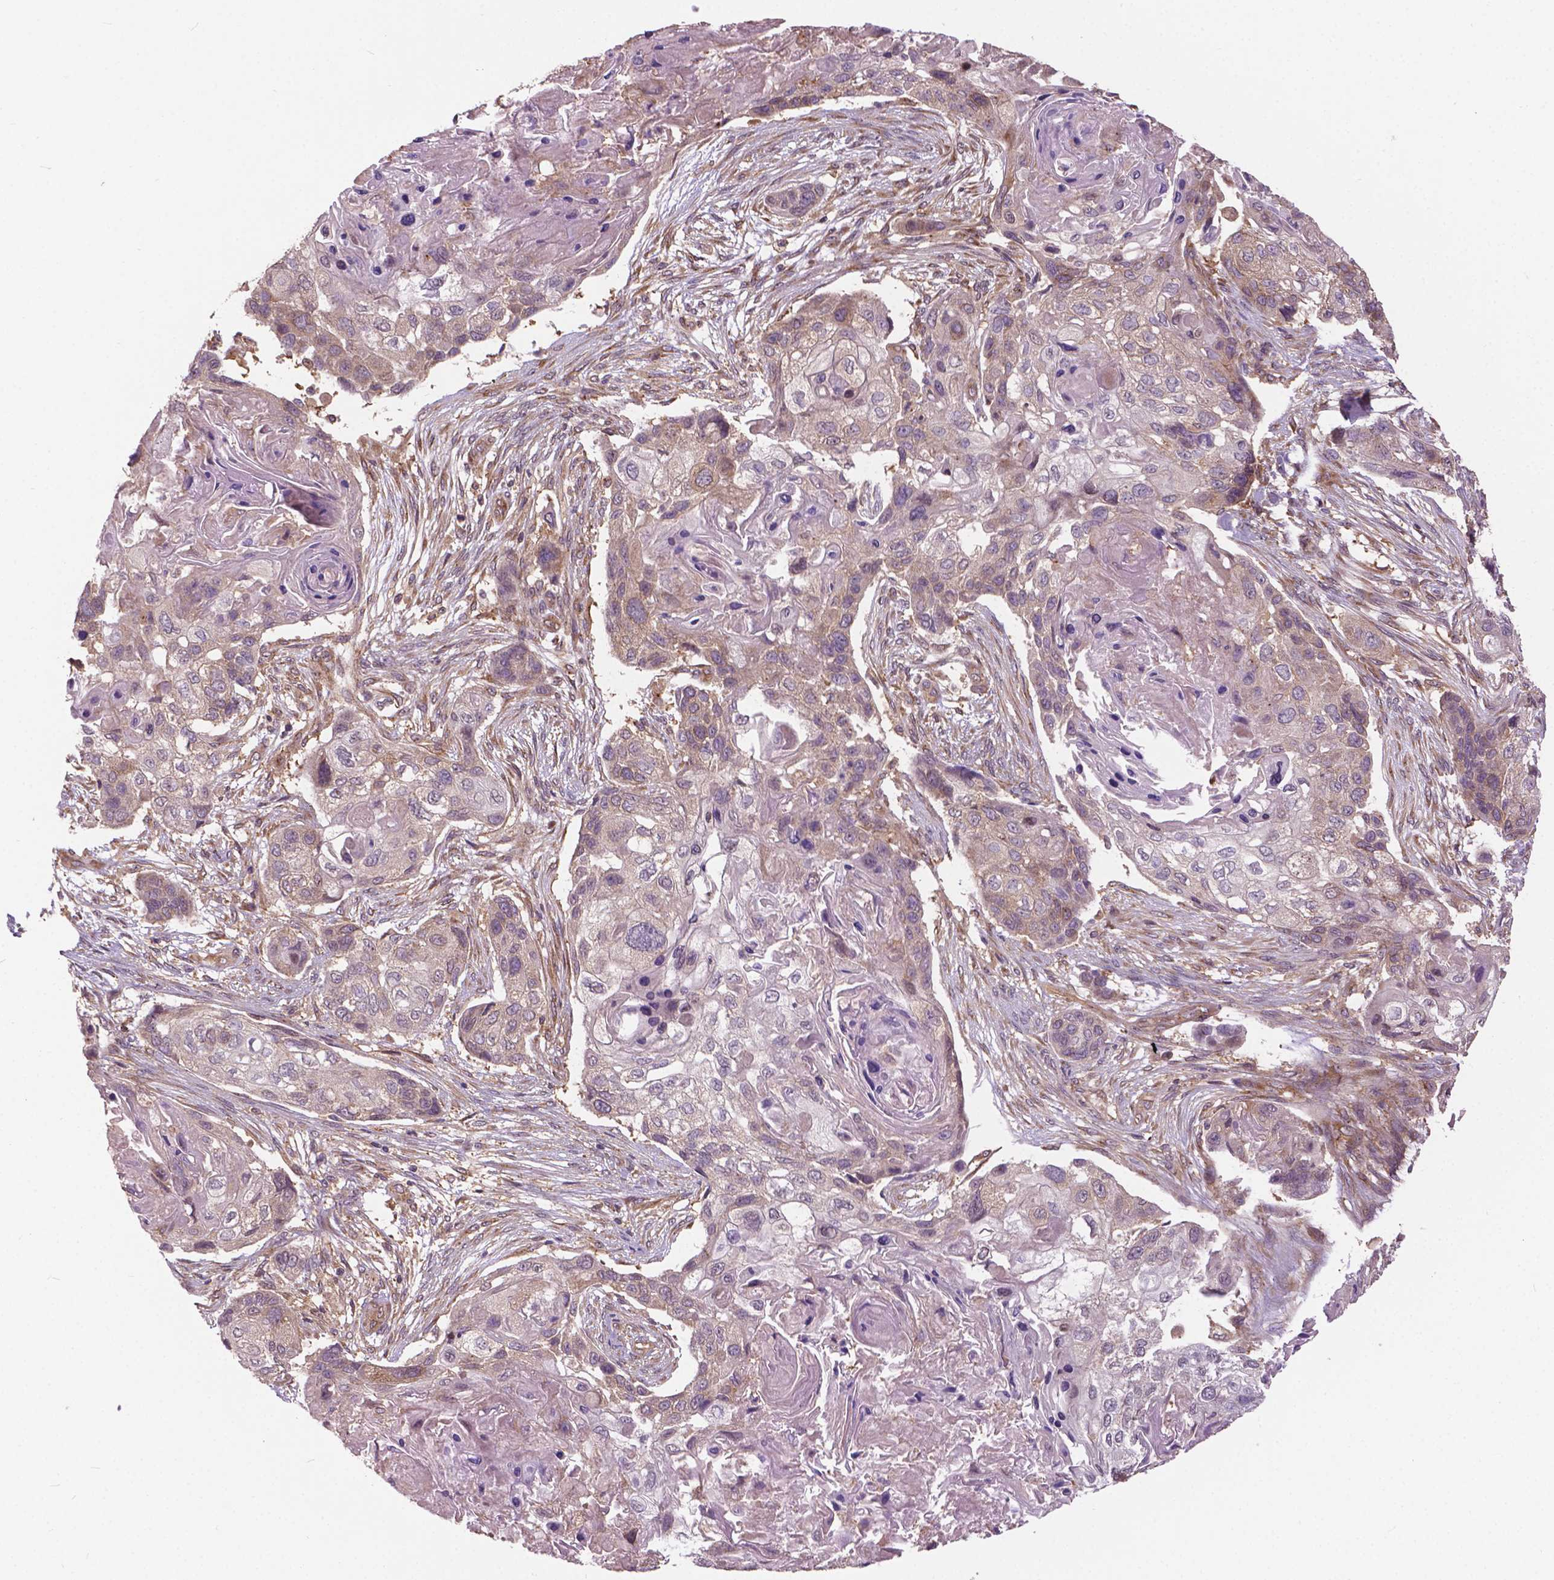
{"staining": {"intensity": "weak", "quantity": "25%-75%", "location": "cytoplasmic/membranous"}, "tissue": "lung cancer", "cell_type": "Tumor cells", "image_type": "cancer", "snomed": [{"axis": "morphology", "description": "Squamous cell carcinoma, NOS"}, {"axis": "topography", "description": "Lung"}], "caption": "Protein expression analysis of human lung squamous cell carcinoma reveals weak cytoplasmic/membranous staining in approximately 25%-75% of tumor cells.", "gene": "MZT1", "patient": {"sex": "male", "age": 69}}